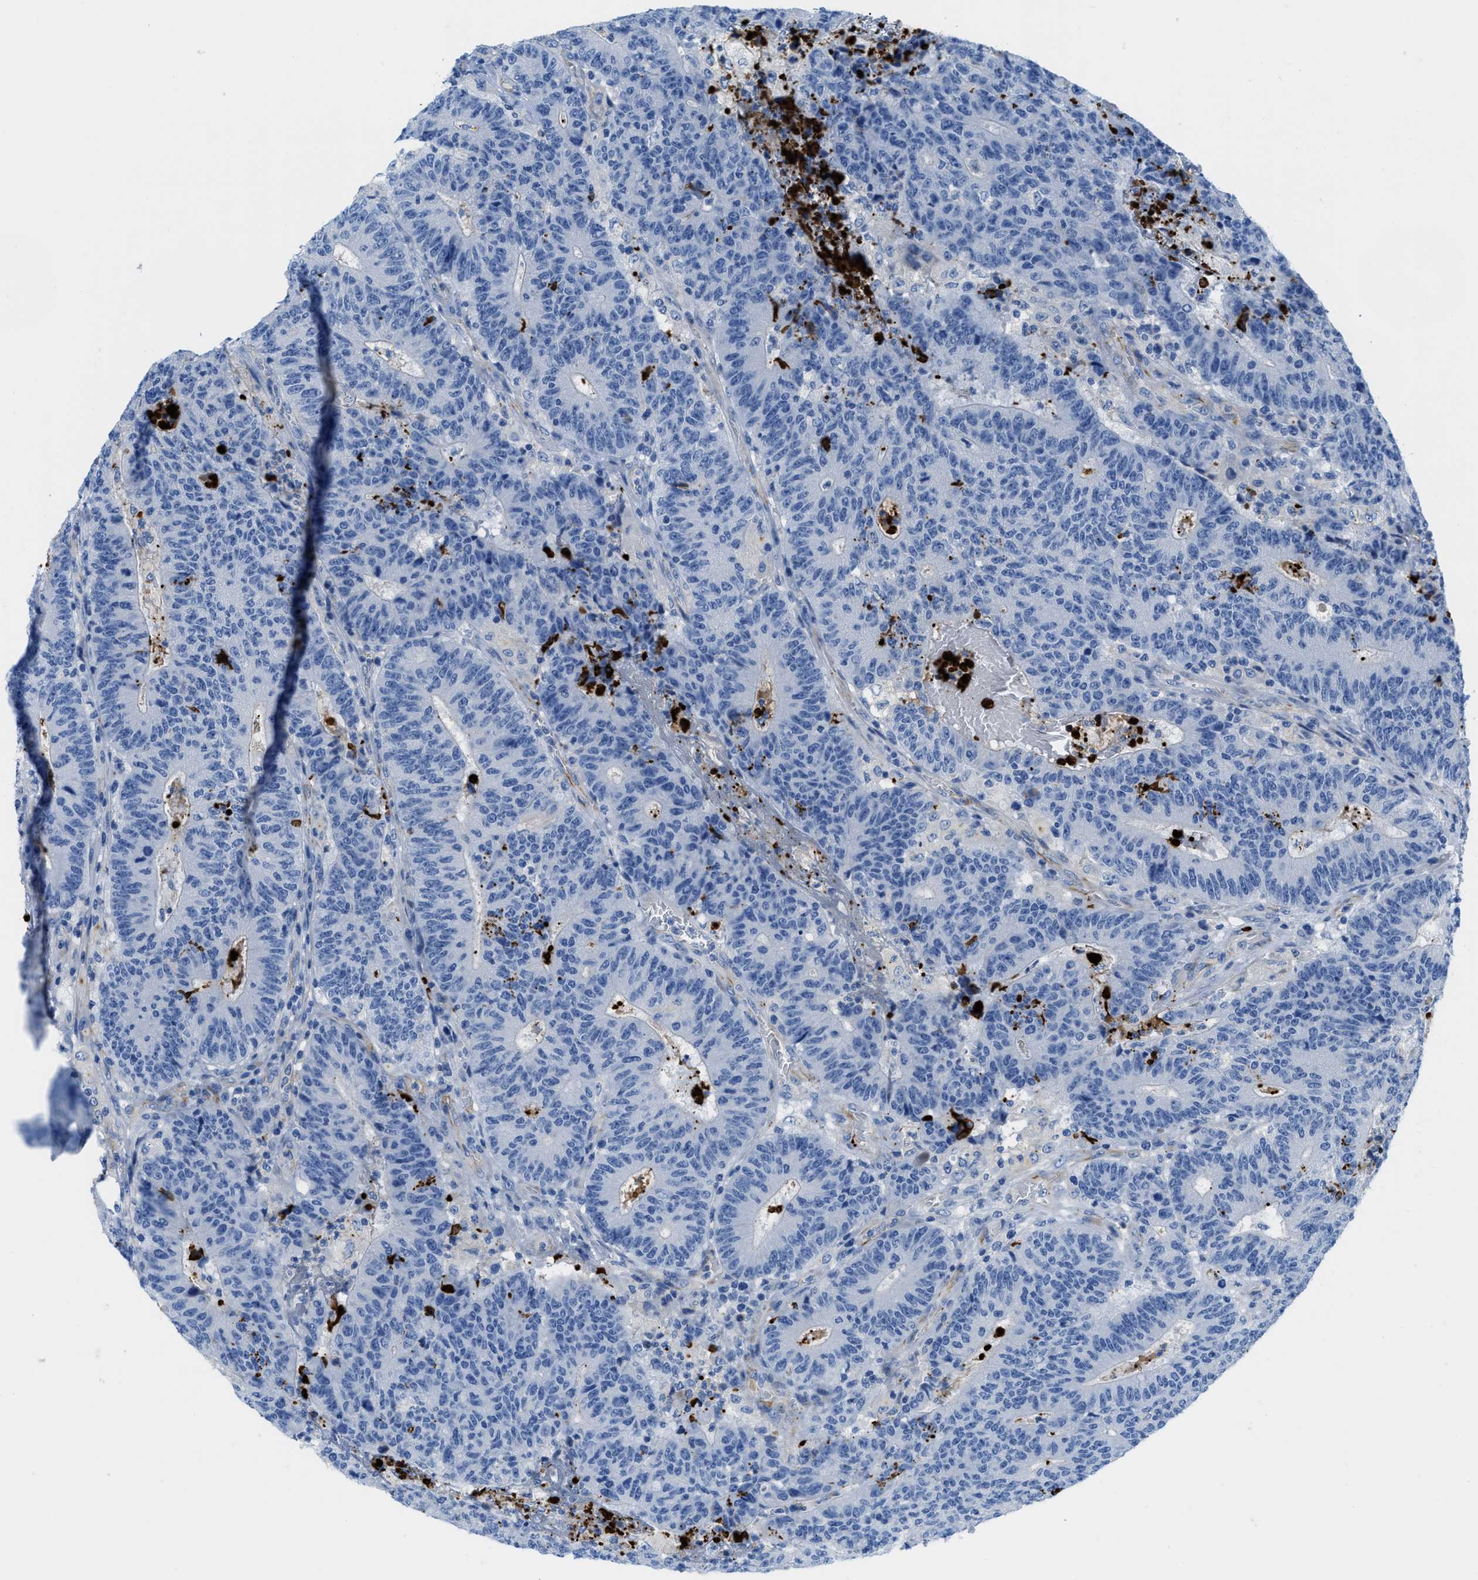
{"staining": {"intensity": "negative", "quantity": "none", "location": "none"}, "tissue": "colorectal cancer", "cell_type": "Tumor cells", "image_type": "cancer", "snomed": [{"axis": "morphology", "description": "Normal tissue, NOS"}, {"axis": "morphology", "description": "Adenocarcinoma, NOS"}, {"axis": "topography", "description": "Colon"}], "caption": "Histopathology image shows no significant protein expression in tumor cells of adenocarcinoma (colorectal).", "gene": "XCR1", "patient": {"sex": "female", "age": 75}}